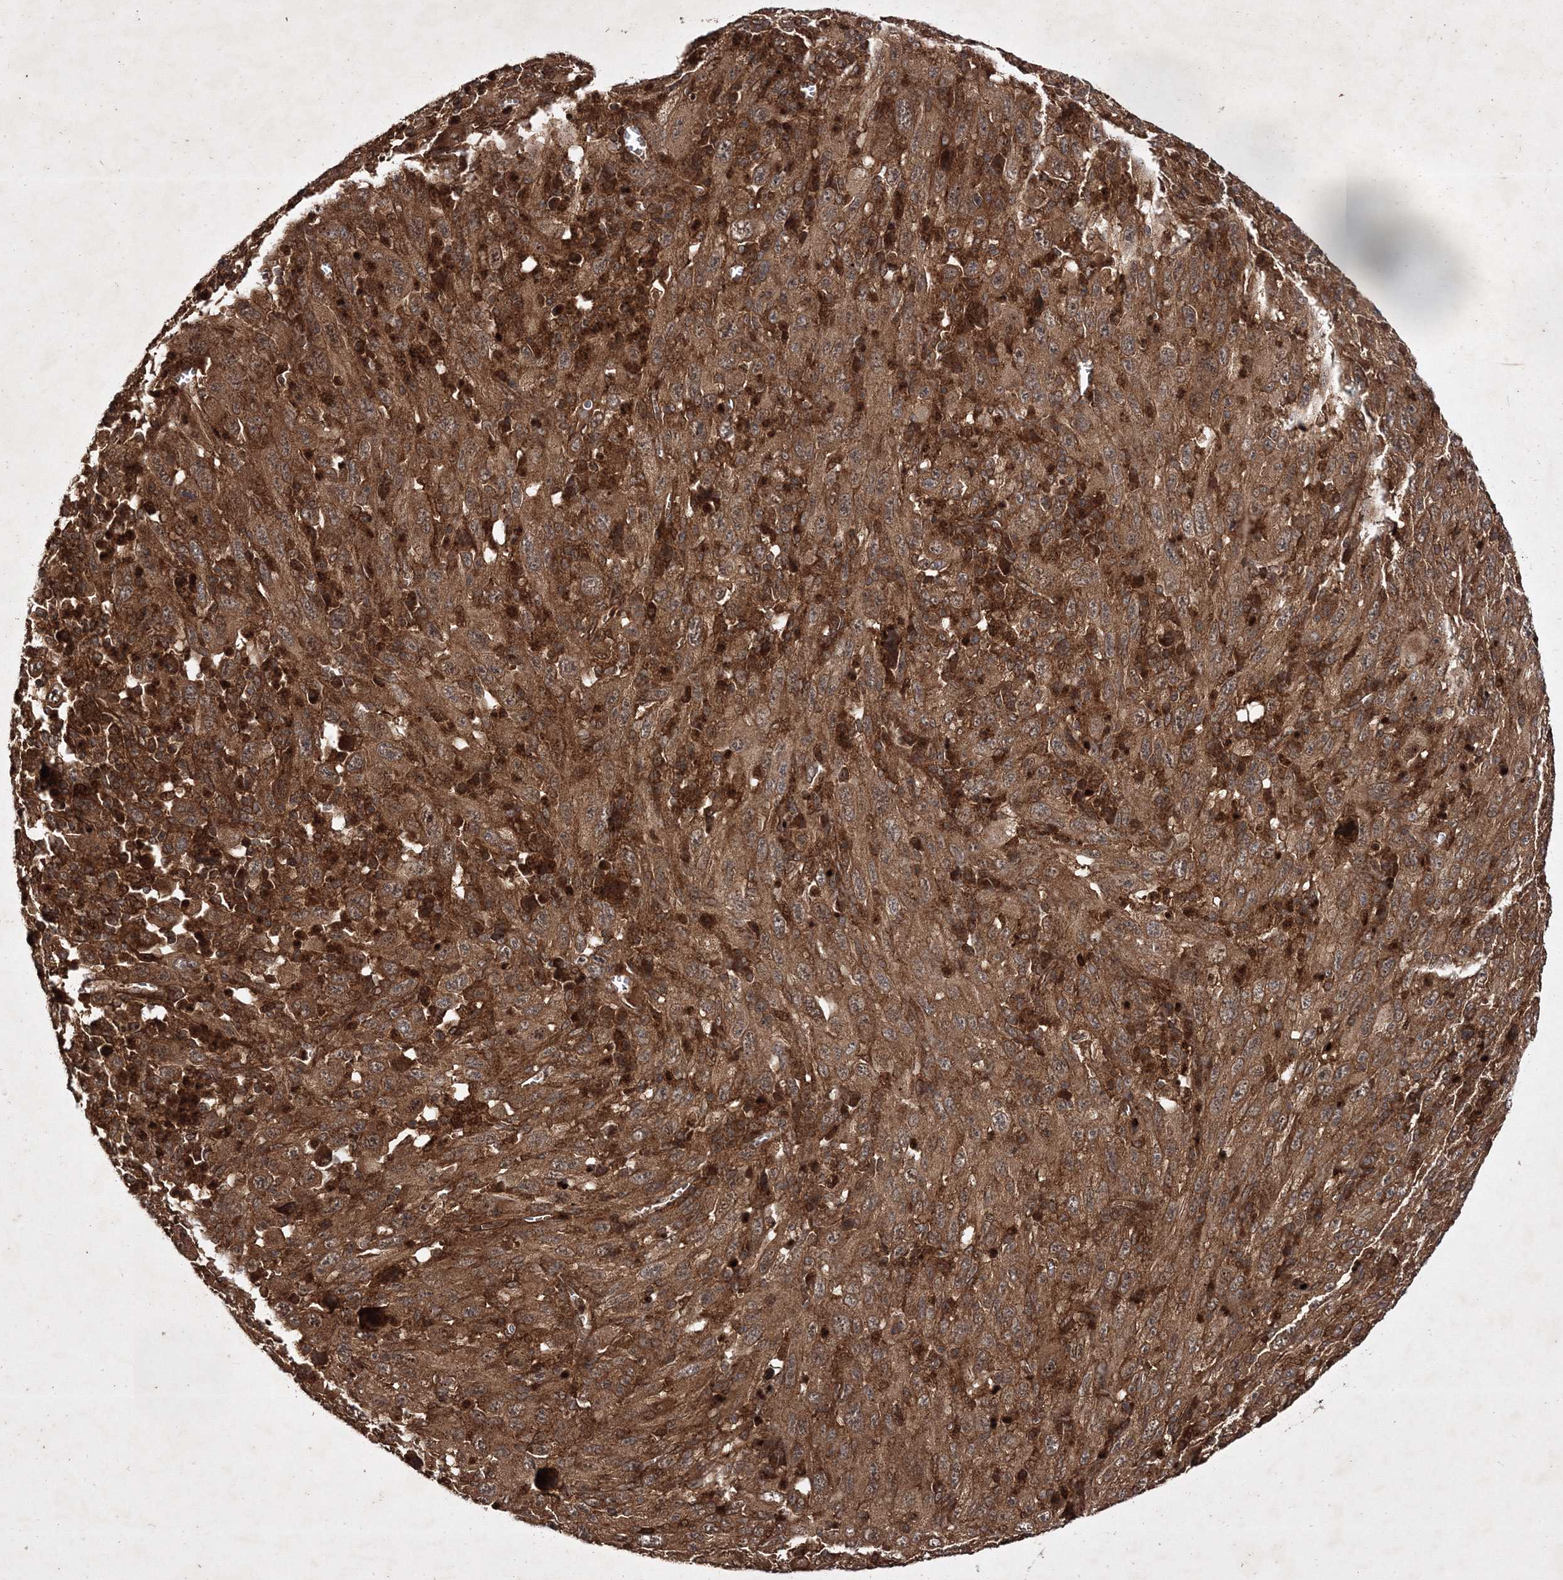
{"staining": {"intensity": "strong", "quantity": ">75%", "location": "cytoplasmic/membranous"}, "tissue": "melanoma", "cell_type": "Tumor cells", "image_type": "cancer", "snomed": [{"axis": "morphology", "description": "Malignant melanoma, Metastatic site"}, {"axis": "topography", "description": "Skin"}], "caption": "Malignant melanoma (metastatic site) stained with a brown dye reveals strong cytoplasmic/membranous positive positivity in about >75% of tumor cells.", "gene": "DNAJC13", "patient": {"sex": "female", "age": 56}}